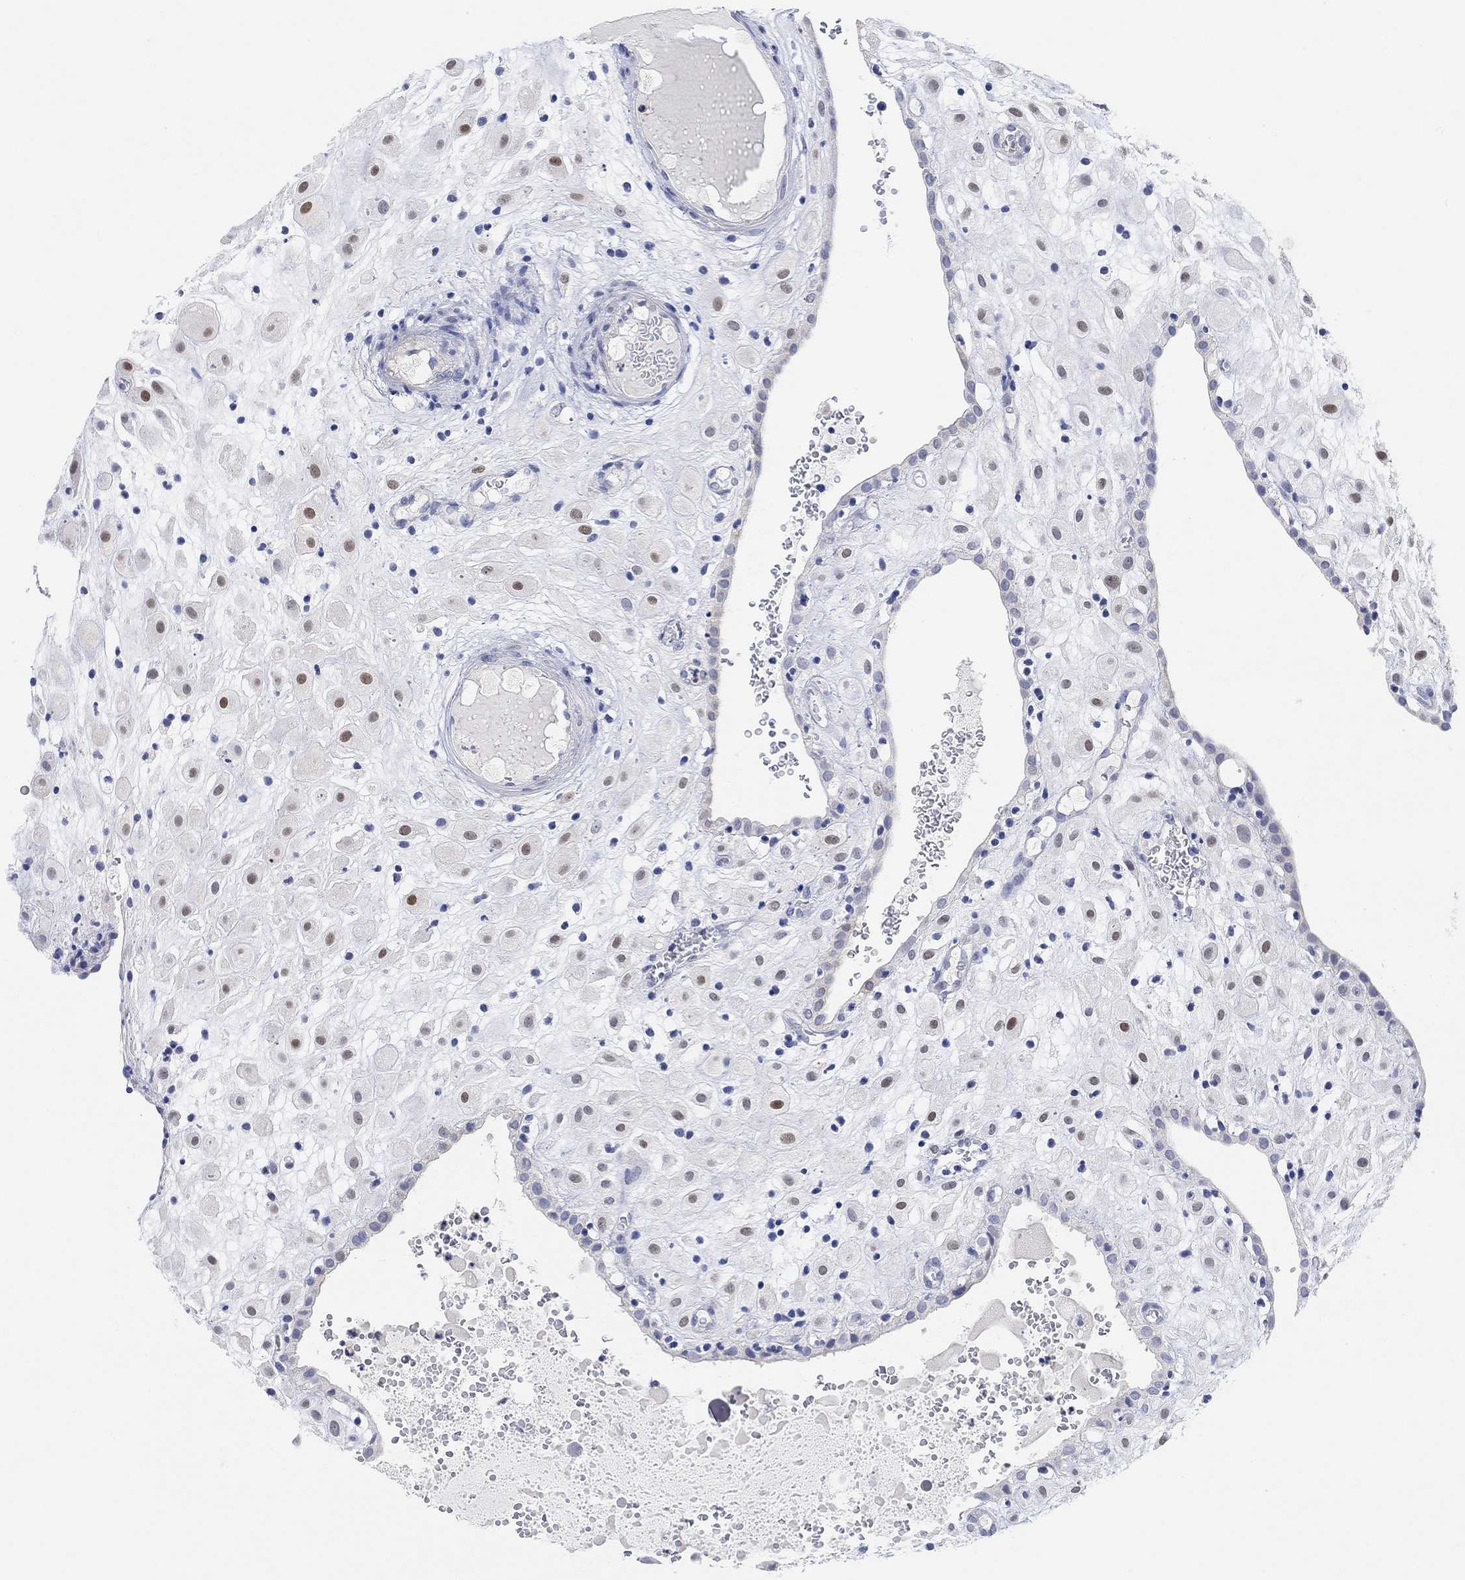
{"staining": {"intensity": "weak", "quantity": "<25%", "location": "nuclear"}, "tissue": "placenta", "cell_type": "Decidual cells", "image_type": "normal", "snomed": [{"axis": "morphology", "description": "Normal tissue, NOS"}, {"axis": "topography", "description": "Placenta"}], "caption": "Micrograph shows no protein positivity in decidual cells of normal placenta.", "gene": "VAT1L", "patient": {"sex": "female", "age": 24}}